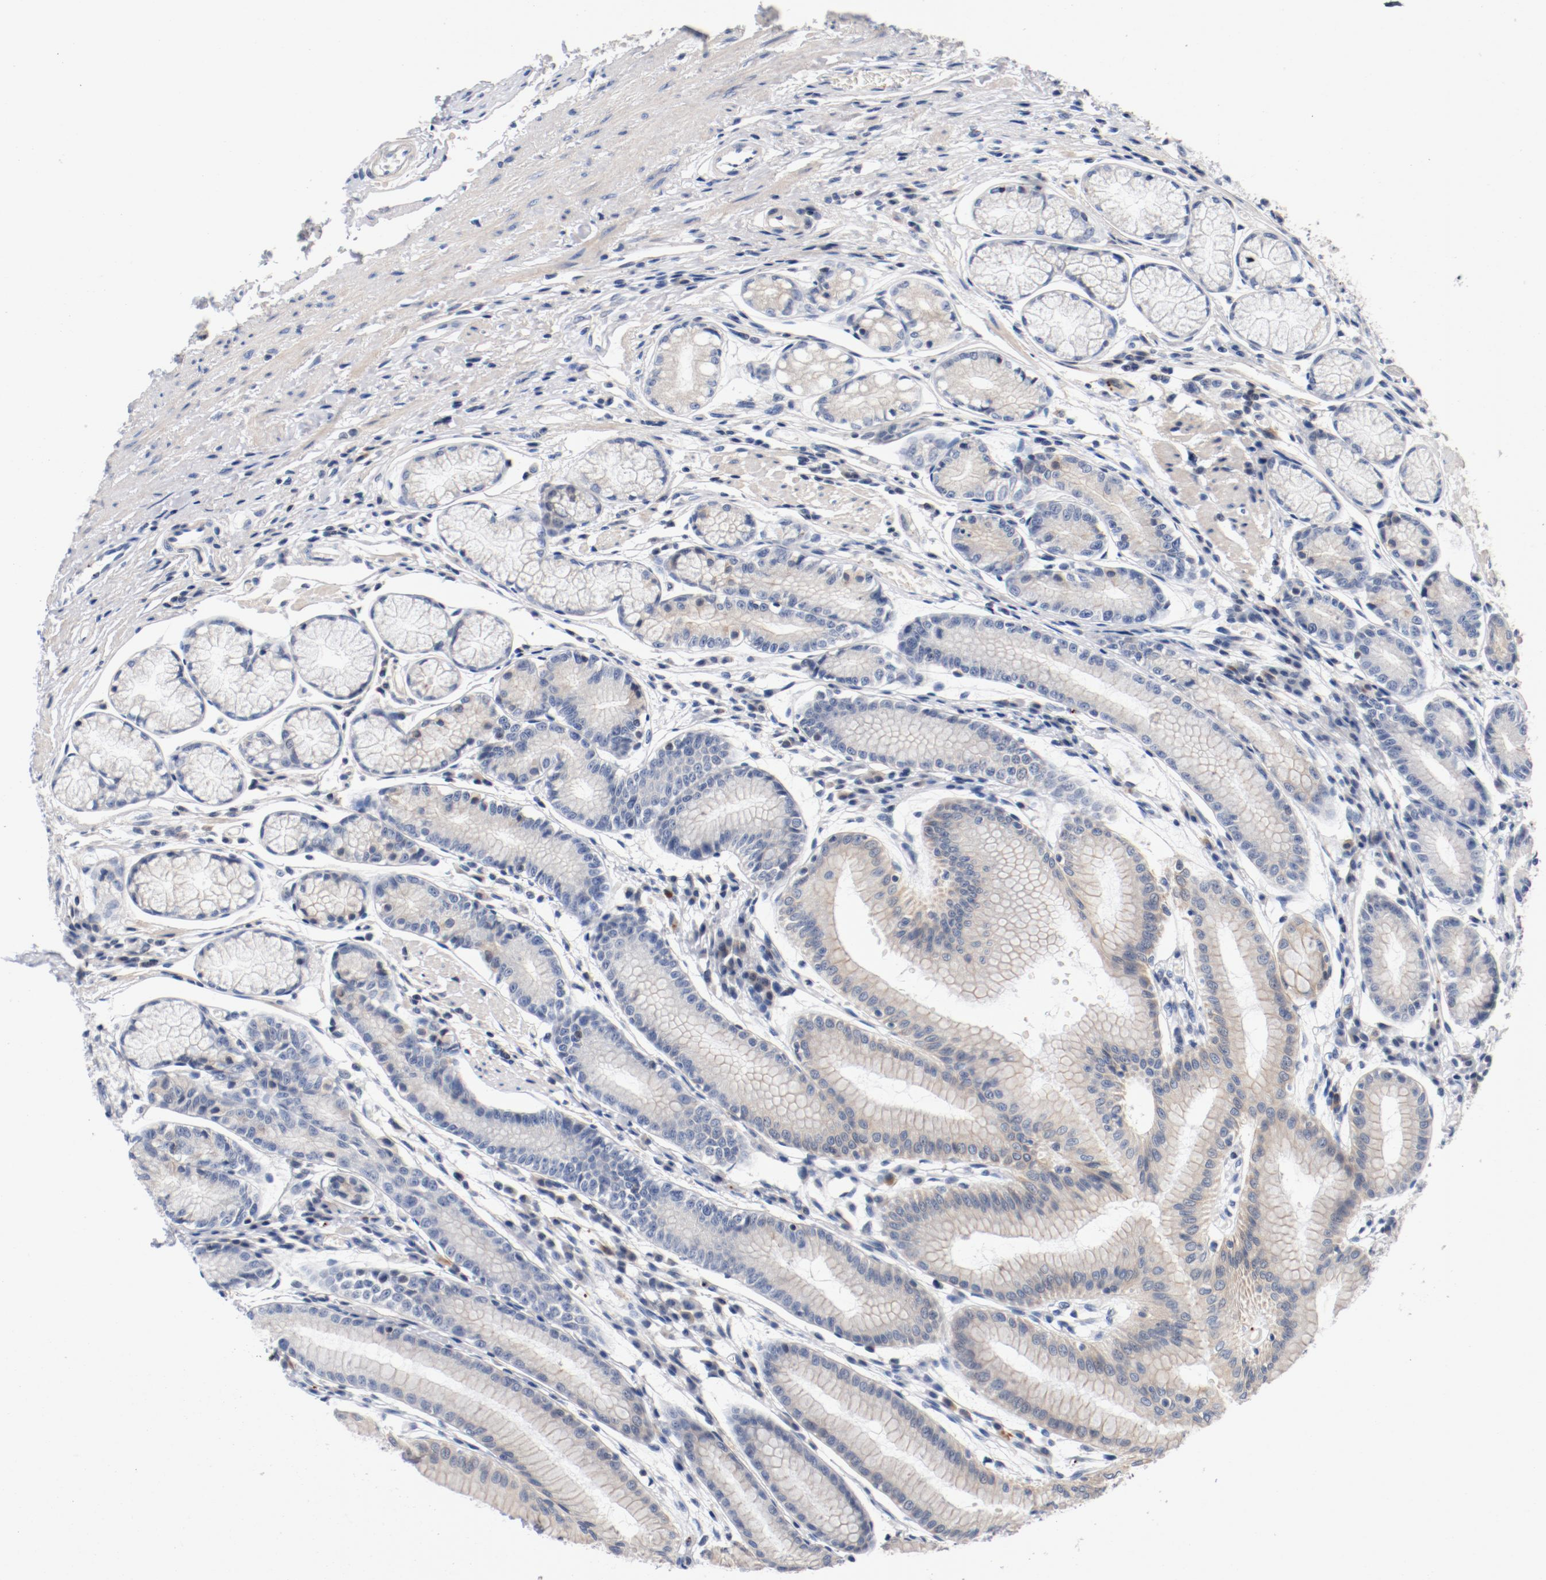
{"staining": {"intensity": "moderate", "quantity": "<25%", "location": "cytoplasmic/membranous"}, "tissue": "stomach", "cell_type": "Glandular cells", "image_type": "normal", "snomed": [{"axis": "morphology", "description": "Normal tissue, NOS"}, {"axis": "morphology", "description": "Inflammation, NOS"}, {"axis": "topography", "description": "Stomach, lower"}], "caption": "Immunohistochemistry (IHC) photomicrograph of normal human stomach stained for a protein (brown), which reveals low levels of moderate cytoplasmic/membranous expression in approximately <25% of glandular cells.", "gene": "PIM1", "patient": {"sex": "male", "age": 59}}